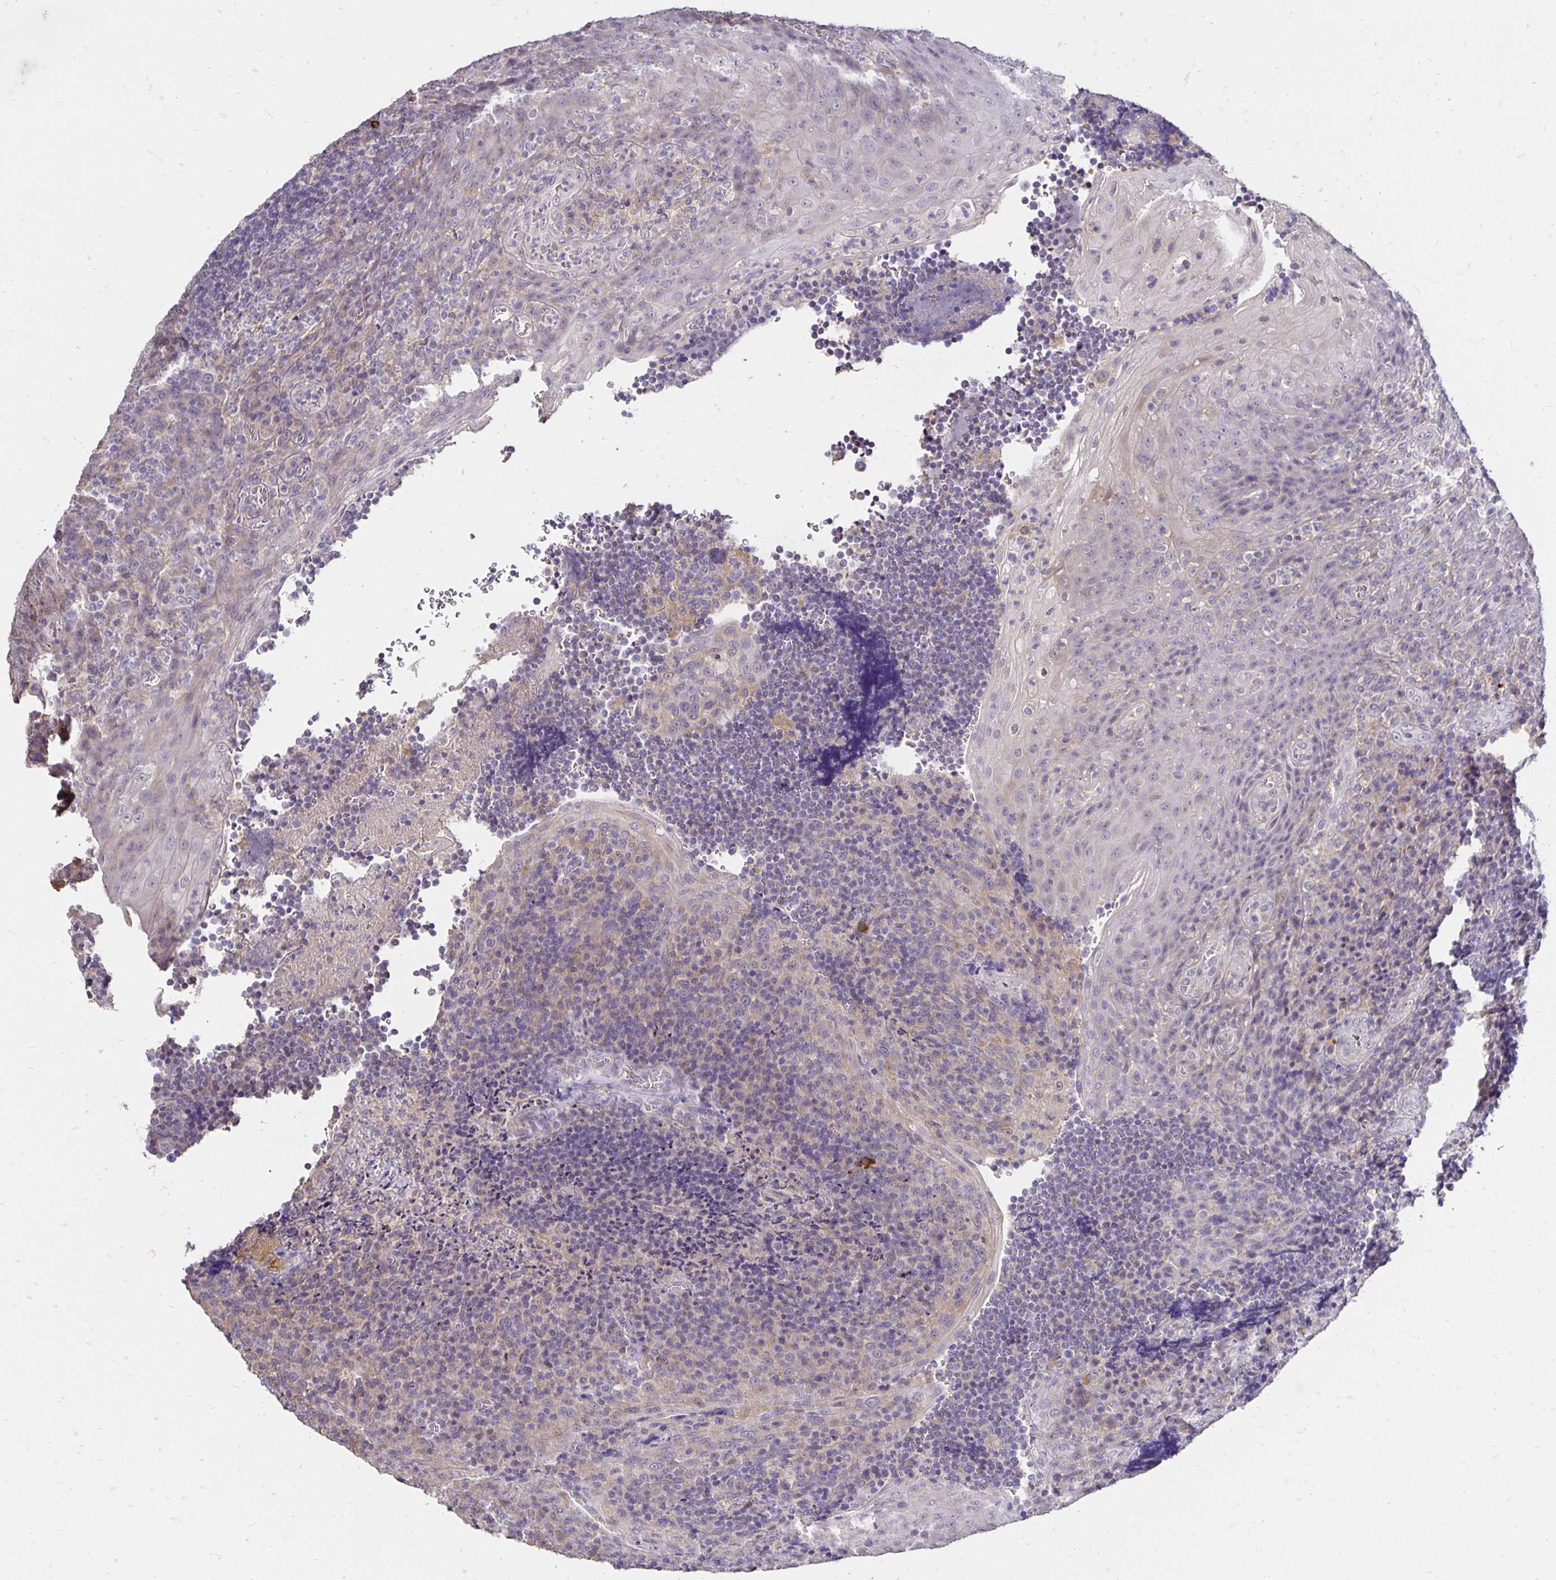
{"staining": {"intensity": "negative", "quantity": "none", "location": "none"}, "tissue": "tonsil", "cell_type": "Germinal center cells", "image_type": "normal", "snomed": [{"axis": "morphology", "description": "Normal tissue, NOS"}, {"axis": "topography", "description": "Tonsil"}], "caption": "Immunohistochemistry image of benign tonsil stained for a protein (brown), which demonstrates no expression in germinal center cells.", "gene": "PNPLA3", "patient": {"sex": "male", "age": 17}}